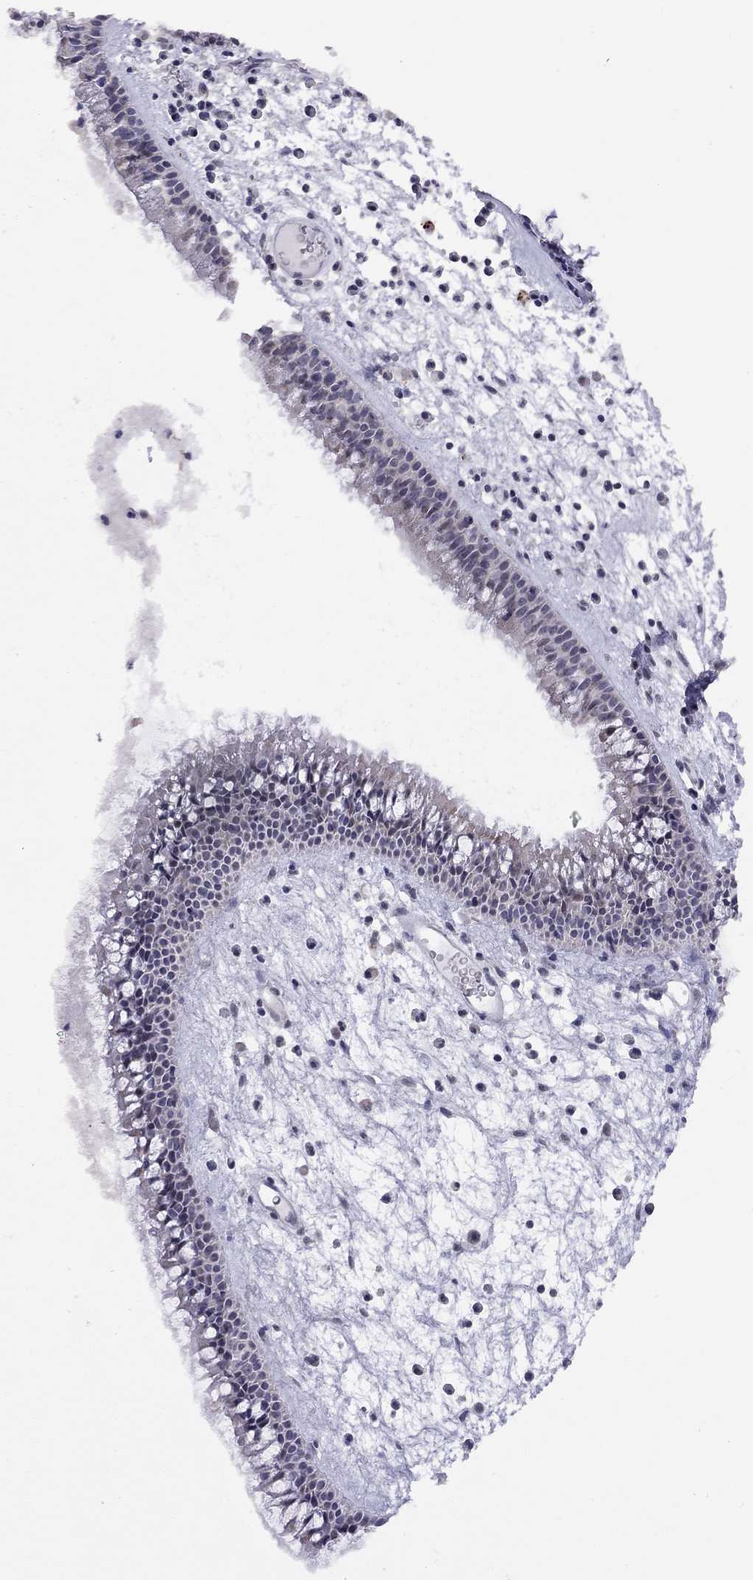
{"staining": {"intensity": "weak", "quantity": "<25%", "location": "nuclear"}, "tissue": "nasopharynx", "cell_type": "Respiratory epithelial cells", "image_type": "normal", "snomed": [{"axis": "morphology", "description": "Normal tissue, NOS"}, {"axis": "topography", "description": "Nasopharynx"}], "caption": "This is a photomicrograph of immunohistochemistry (IHC) staining of normal nasopharynx, which shows no staining in respiratory epithelial cells. The staining was performed using DAB (3,3'-diaminobenzidine) to visualize the protein expression in brown, while the nuclei were stained in blue with hematoxylin (Magnification: 20x).", "gene": "HES5", "patient": {"sex": "female", "age": 47}}